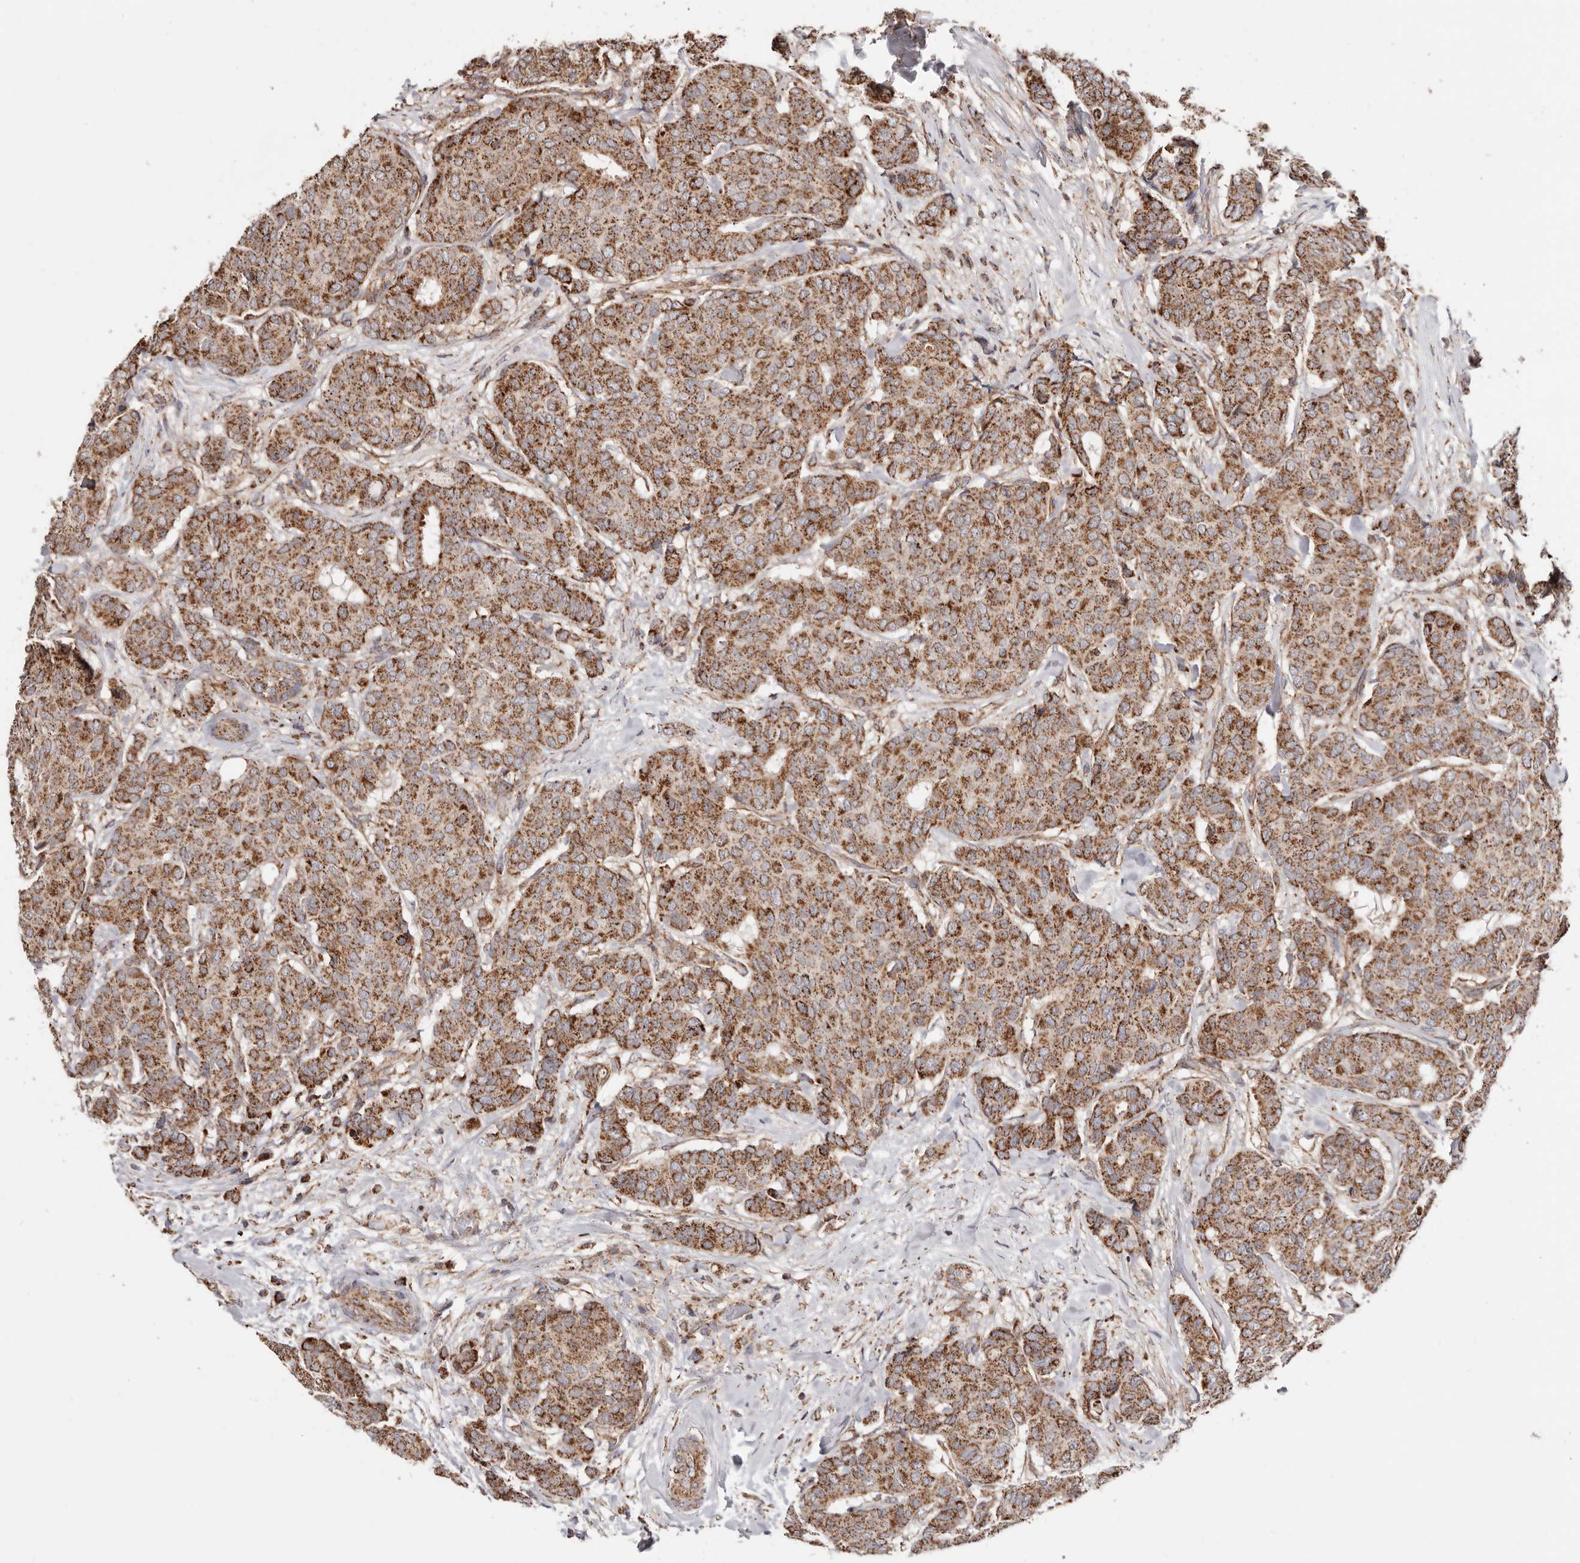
{"staining": {"intensity": "moderate", "quantity": ">75%", "location": "cytoplasmic/membranous"}, "tissue": "breast cancer", "cell_type": "Tumor cells", "image_type": "cancer", "snomed": [{"axis": "morphology", "description": "Duct carcinoma"}, {"axis": "topography", "description": "Breast"}], "caption": "Tumor cells show medium levels of moderate cytoplasmic/membranous staining in about >75% of cells in human breast invasive ductal carcinoma.", "gene": "PRKACB", "patient": {"sex": "female", "age": 75}}